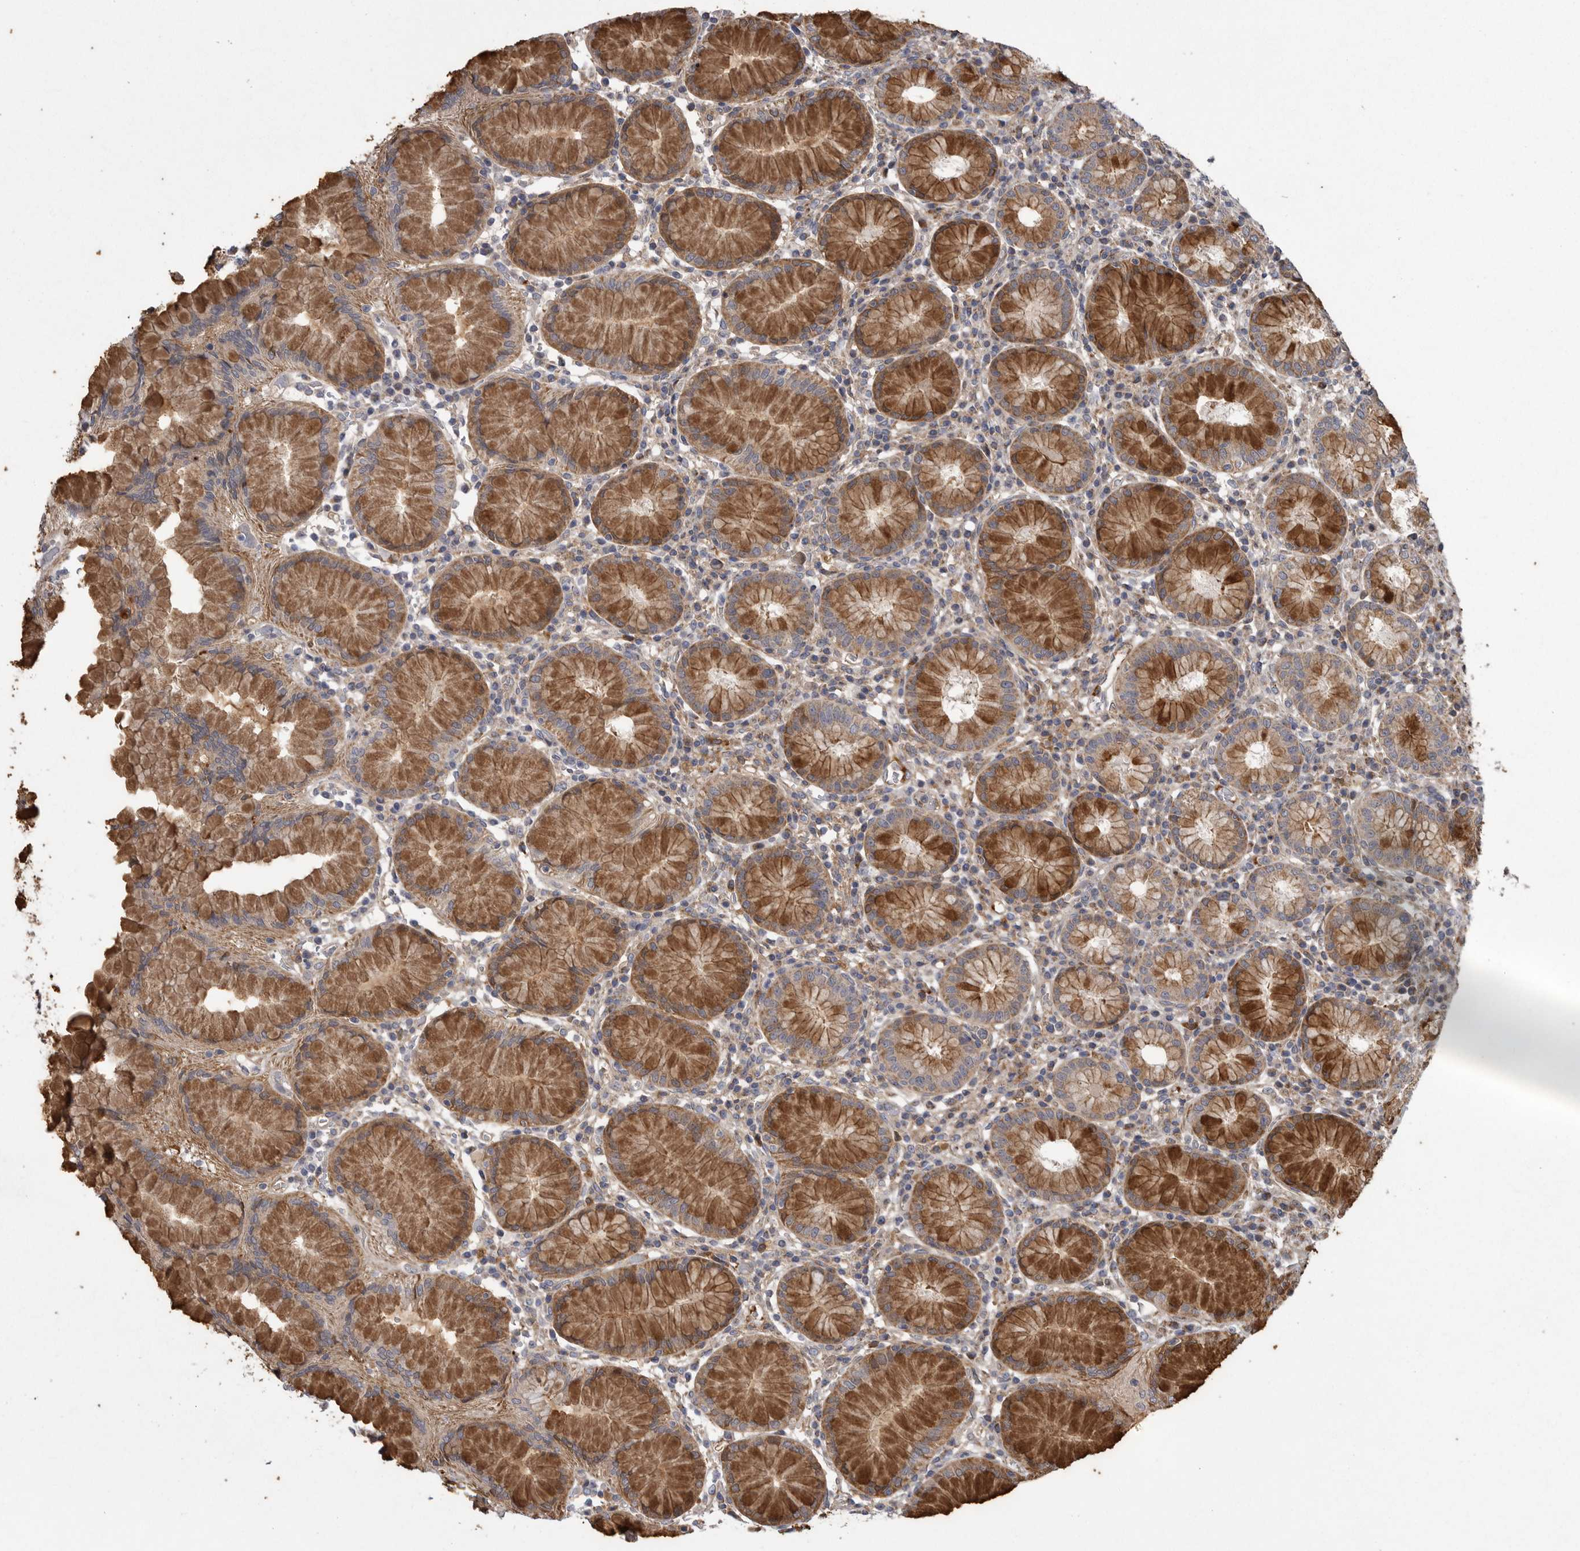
{"staining": {"intensity": "moderate", "quantity": ">75%", "location": "cytoplasmic/membranous"}, "tissue": "stomach", "cell_type": "Glandular cells", "image_type": "normal", "snomed": [{"axis": "morphology", "description": "Normal tissue, NOS"}, {"axis": "topography", "description": "Stomach"}, {"axis": "topography", "description": "Stomach, lower"}], "caption": "A high-resolution histopathology image shows immunohistochemistry staining of benign stomach, which shows moderate cytoplasmic/membranous positivity in approximately >75% of glandular cells.", "gene": "CRP", "patient": {"sex": "female", "age": 56}}